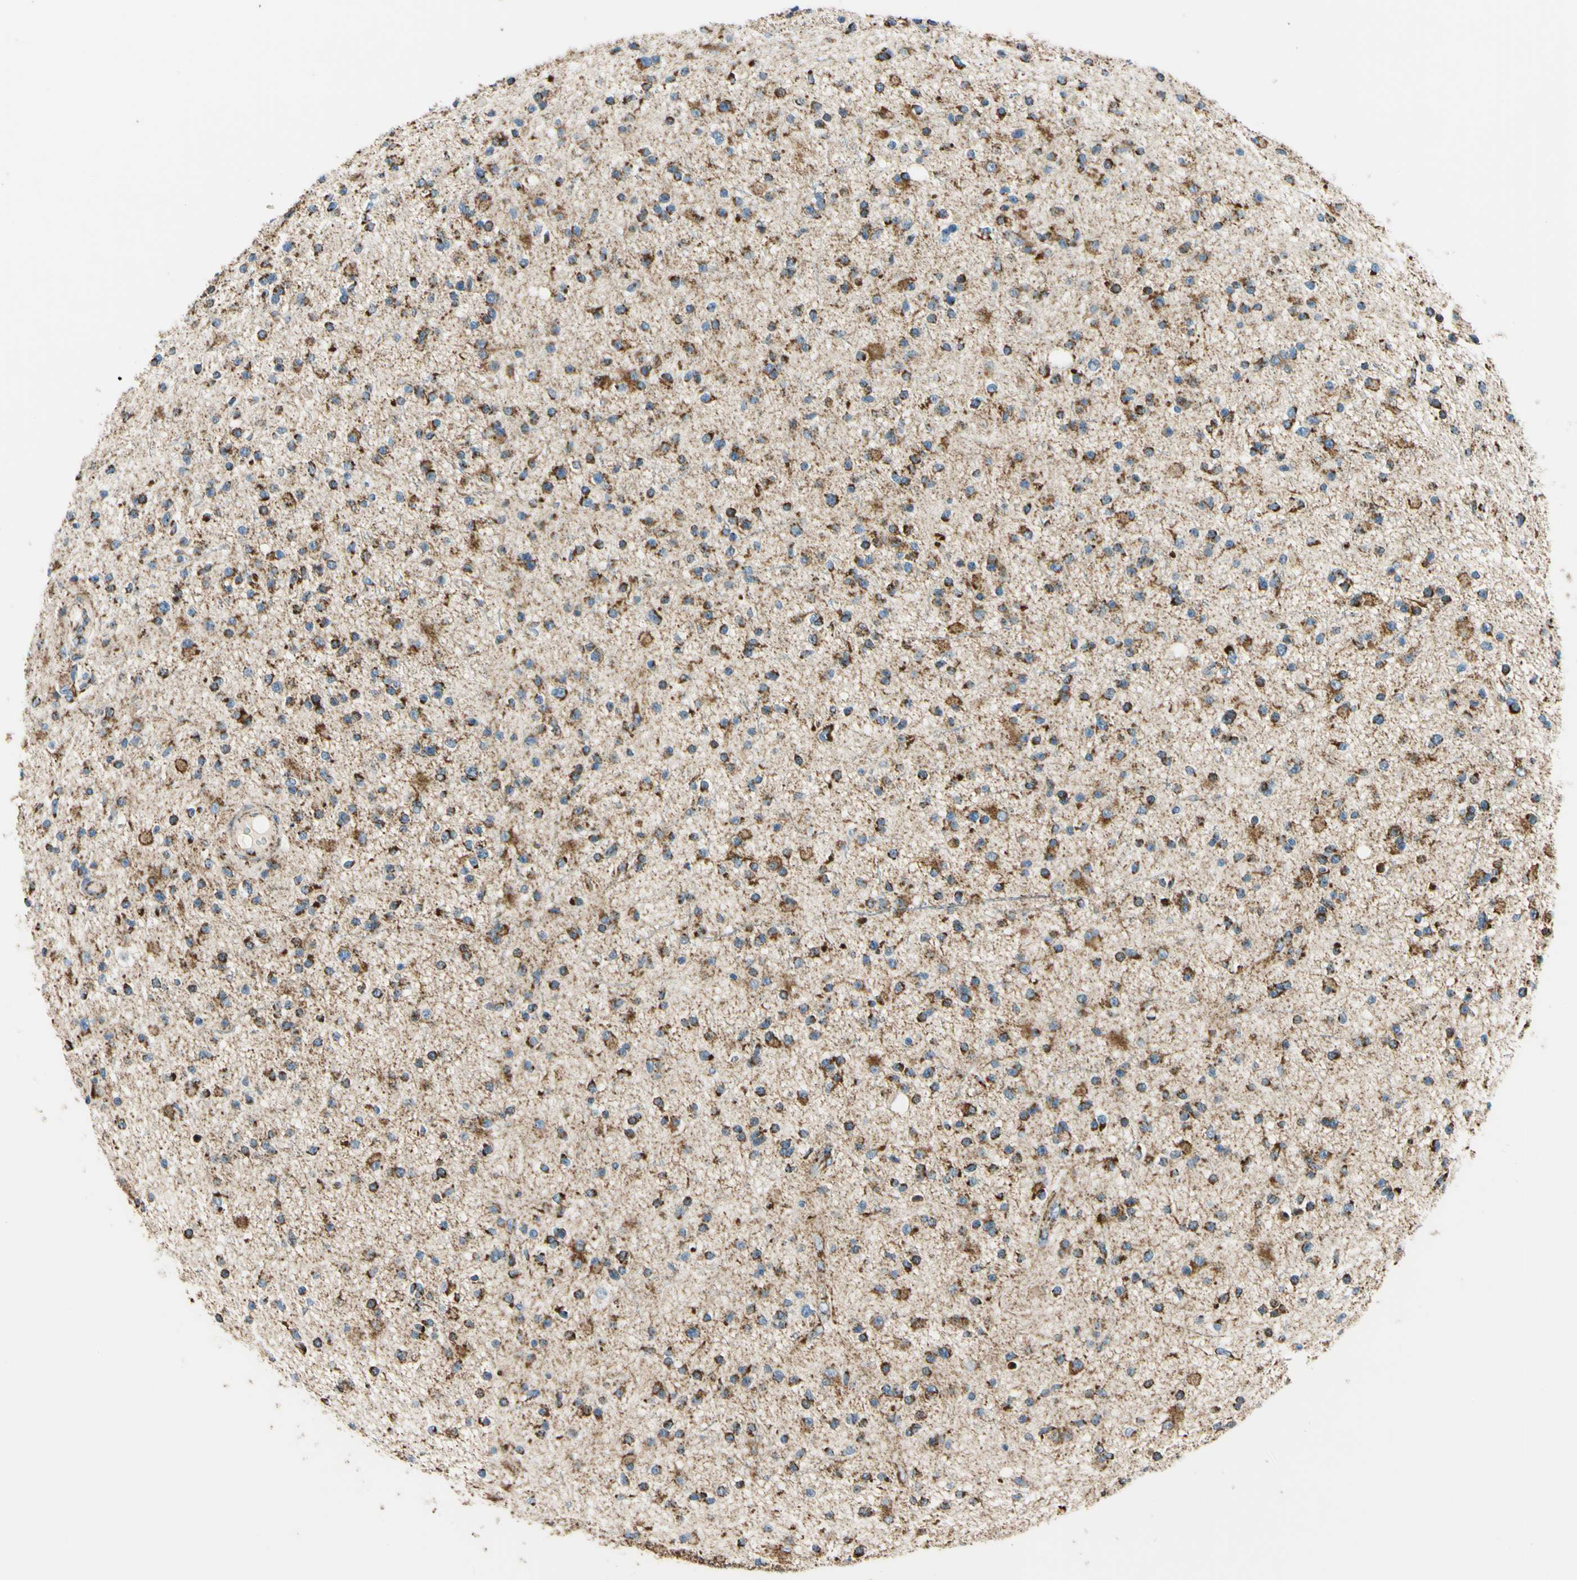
{"staining": {"intensity": "strong", "quantity": "25%-75%", "location": "cytoplasmic/membranous"}, "tissue": "glioma", "cell_type": "Tumor cells", "image_type": "cancer", "snomed": [{"axis": "morphology", "description": "Glioma, malignant, High grade"}, {"axis": "topography", "description": "Brain"}], "caption": "Protein staining reveals strong cytoplasmic/membranous staining in about 25%-75% of tumor cells in malignant glioma (high-grade).", "gene": "MAVS", "patient": {"sex": "male", "age": 33}}